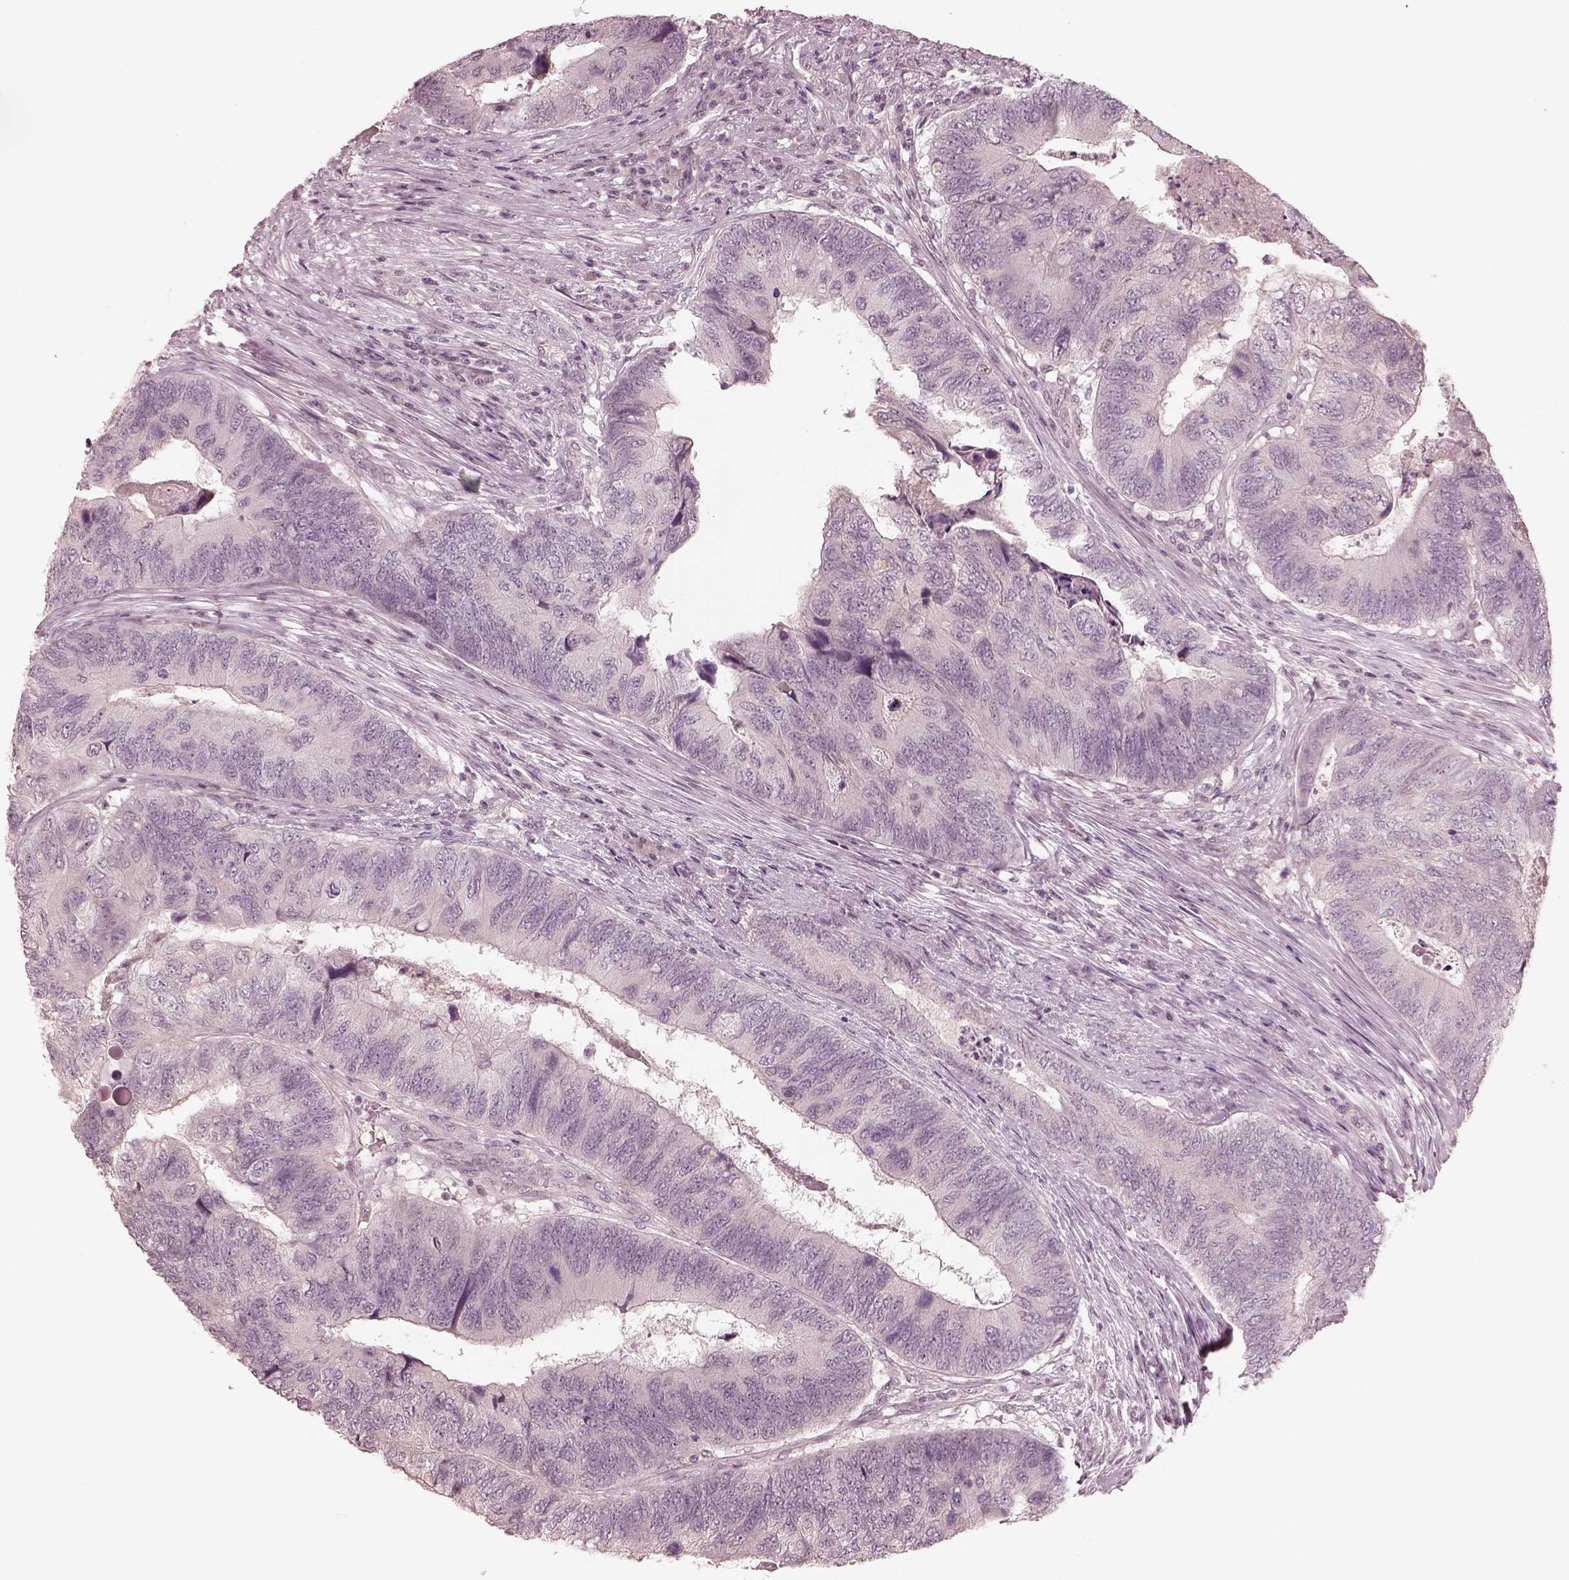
{"staining": {"intensity": "negative", "quantity": "none", "location": "none"}, "tissue": "colorectal cancer", "cell_type": "Tumor cells", "image_type": "cancer", "snomed": [{"axis": "morphology", "description": "Adenocarcinoma, NOS"}, {"axis": "topography", "description": "Colon"}], "caption": "High magnification brightfield microscopy of colorectal adenocarcinoma stained with DAB (brown) and counterstained with hematoxylin (blue): tumor cells show no significant positivity.", "gene": "IQCG", "patient": {"sex": "female", "age": 67}}